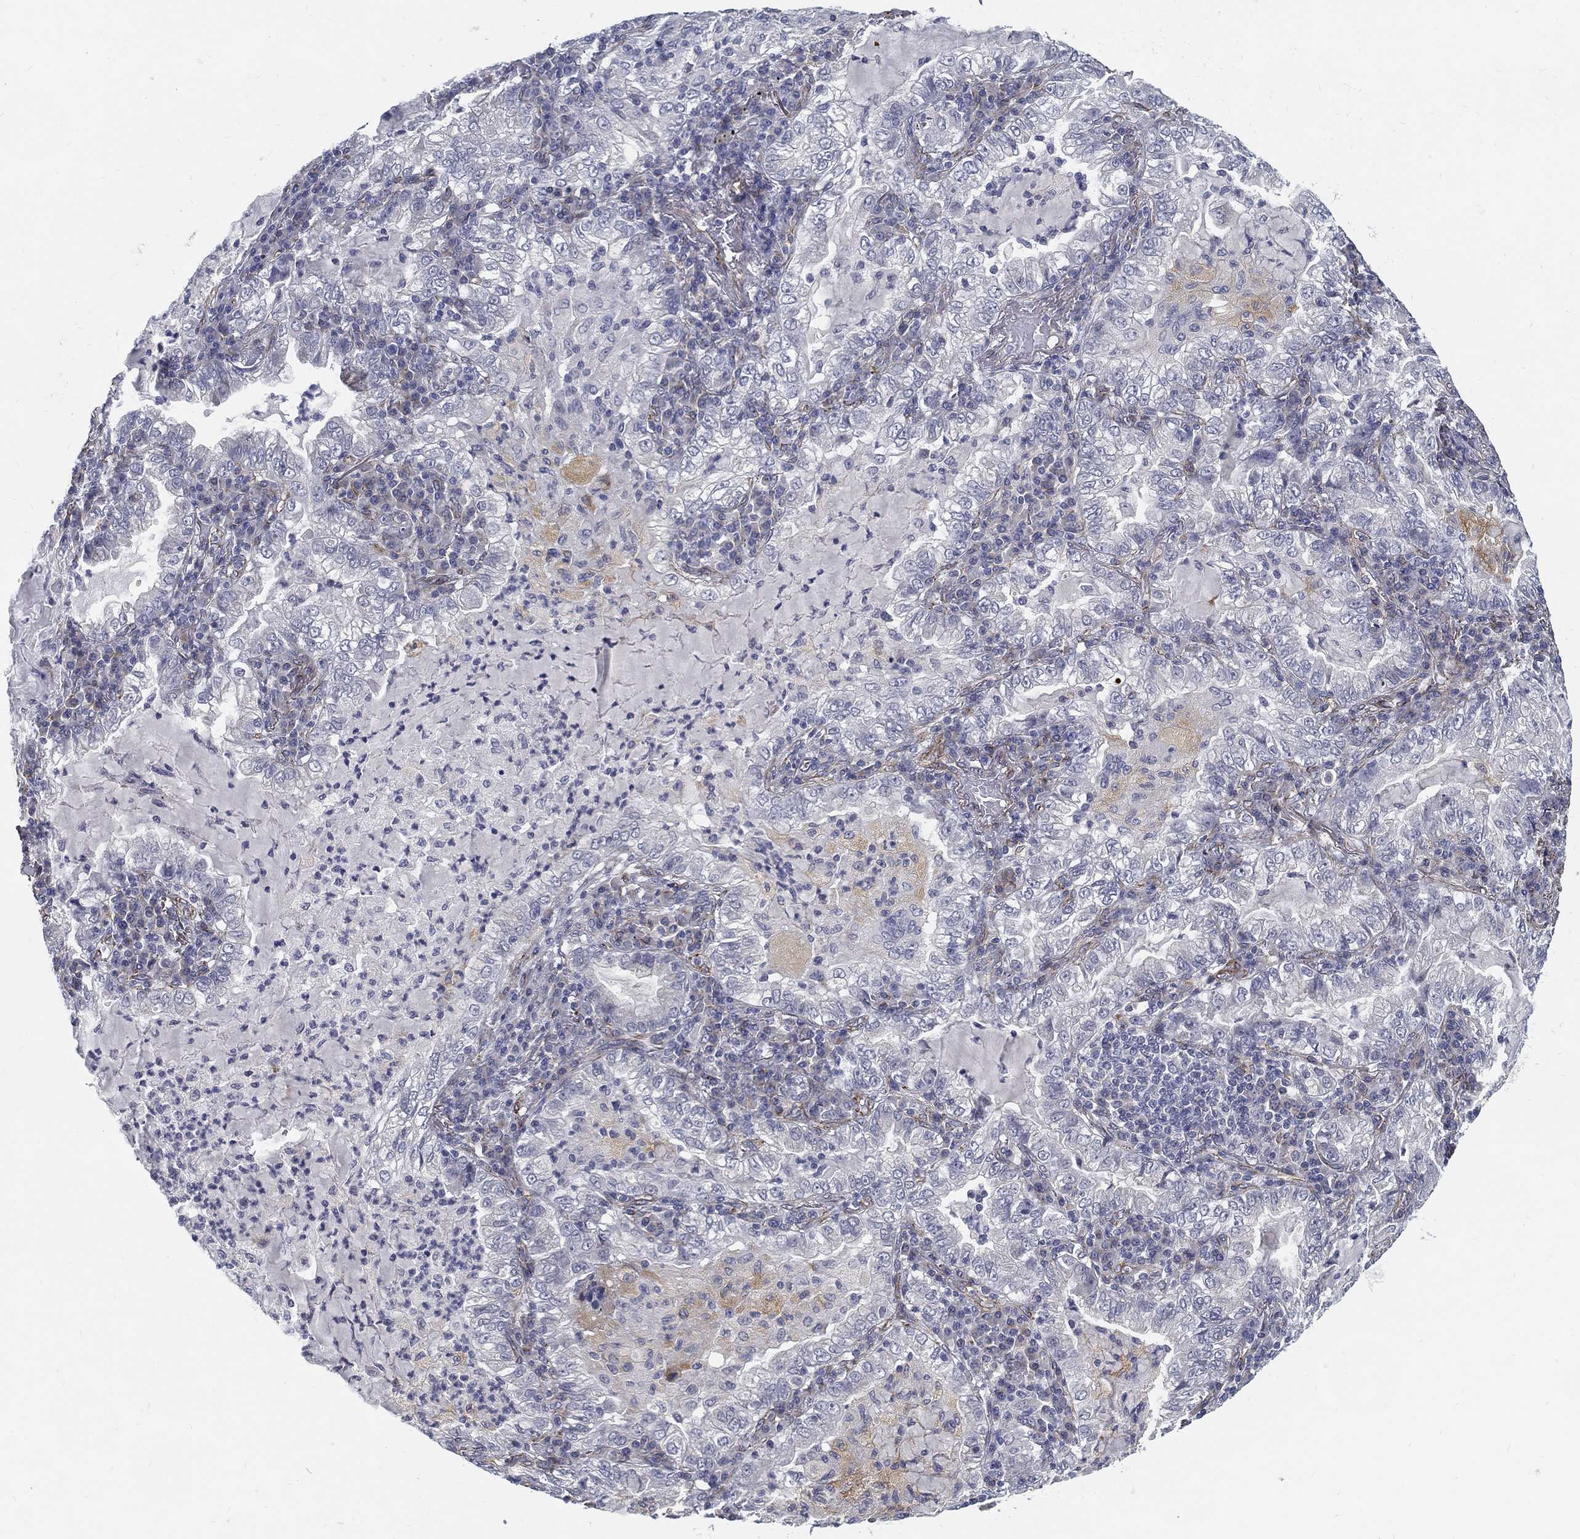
{"staining": {"intensity": "negative", "quantity": "none", "location": "none"}, "tissue": "lung cancer", "cell_type": "Tumor cells", "image_type": "cancer", "snomed": [{"axis": "morphology", "description": "Adenocarcinoma, NOS"}, {"axis": "topography", "description": "Lung"}], "caption": "DAB immunohistochemical staining of lung adenocarcinoma exhibits no significant expression in tumor cells.", "gene": "LRRC56", "patient": {"sex": "female", "age": 73}}